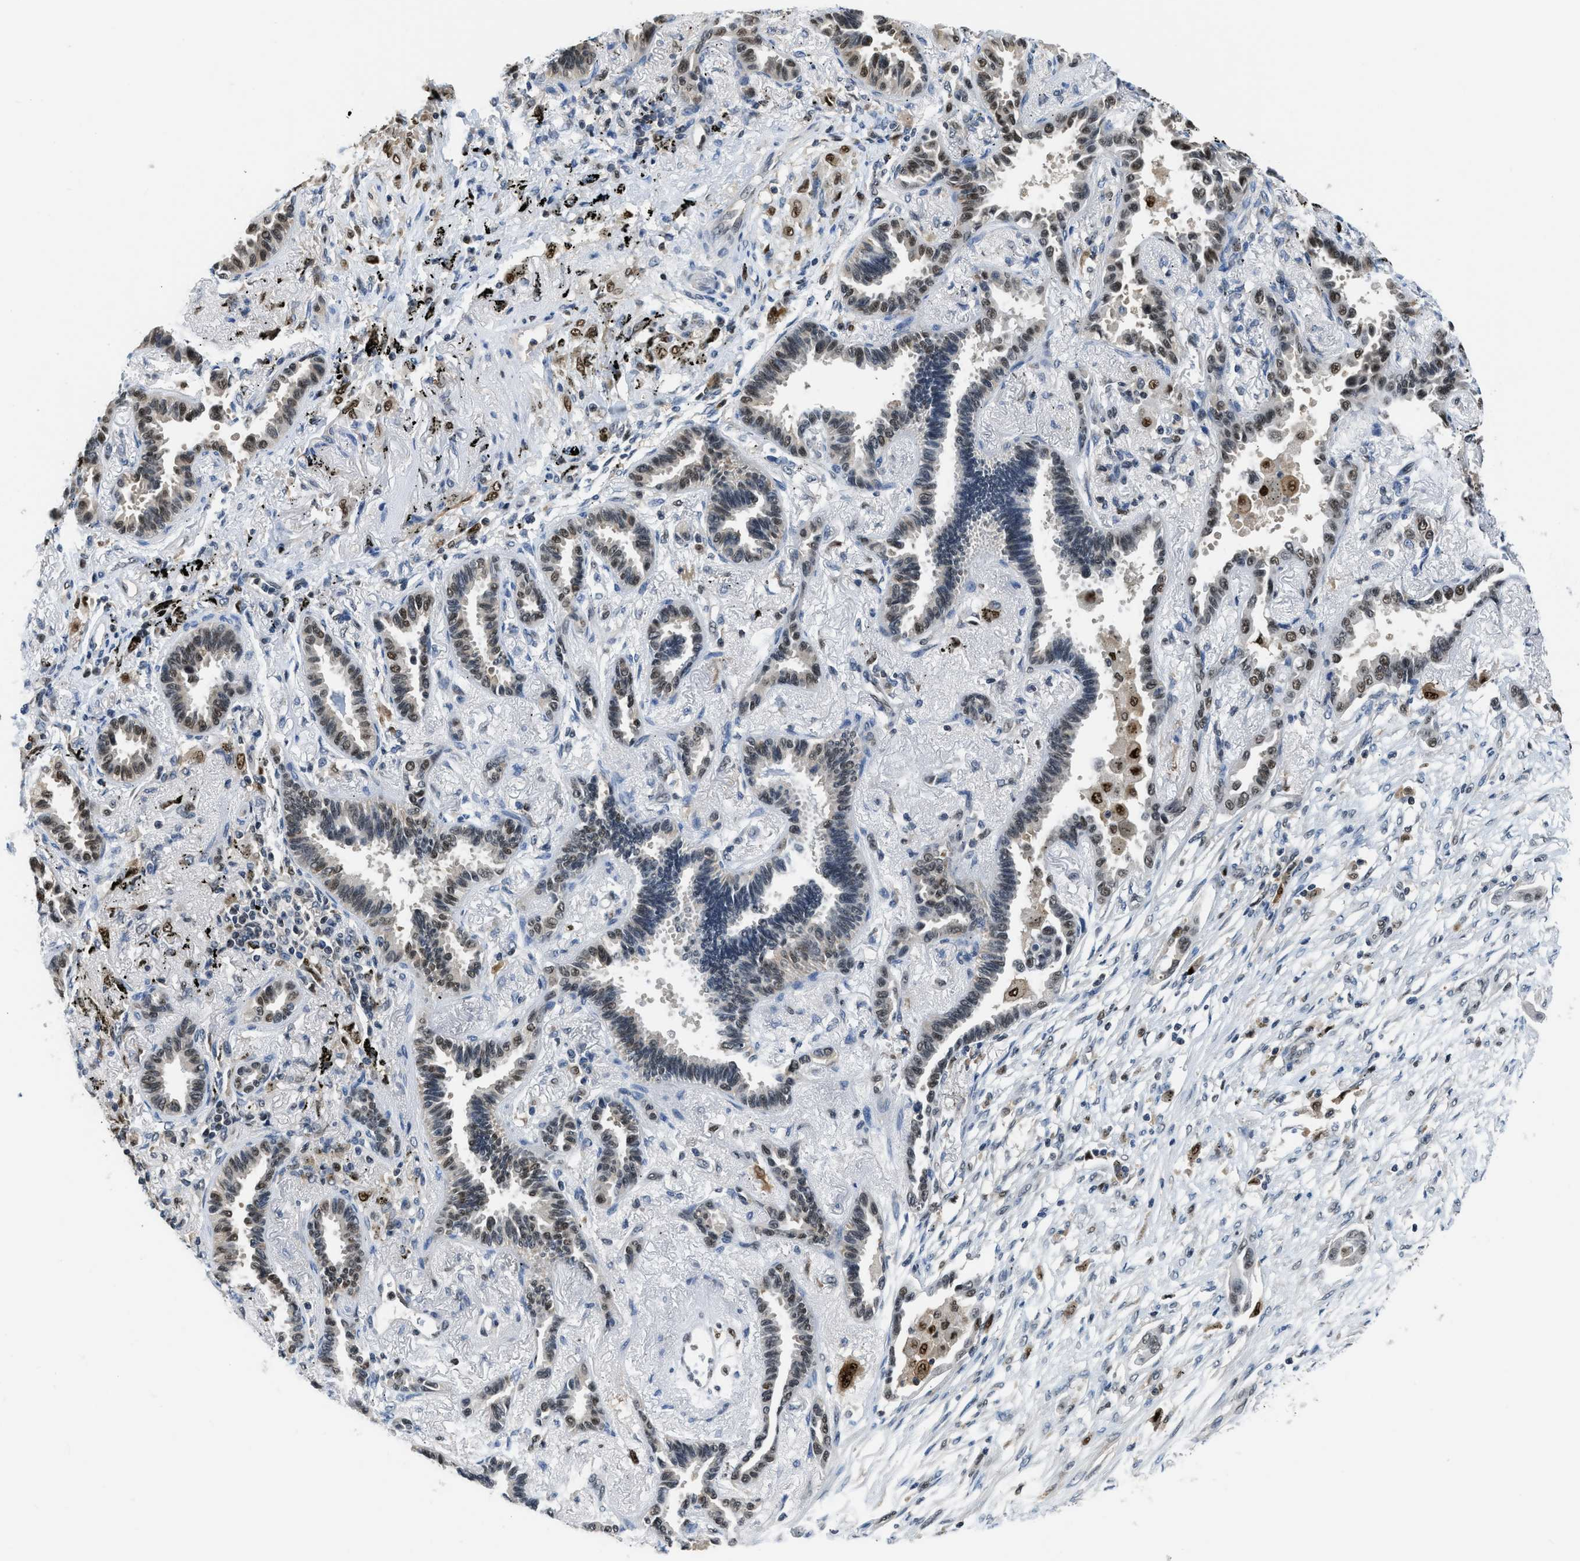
{"staining": {"intensity": "moderate", "quantity": "25%-75%", "location": "nuclear"}, "tissue": "lung cancer", "cell_type": "Tumor cells", "image_type": "cancer", "snomed": [{"axis": "morphology", "description": "Adenocarcinoma, NOS"}, {"axis": "topography", "description": "Lung"}], "caption": "Lung cancer tissue exhibits moderate nuclear expression in about 25%-75% of tumor cells, visualized by immunohistochemistry.", "gene": "ALX1", "patient": {"sex": "male", "age": 59}}